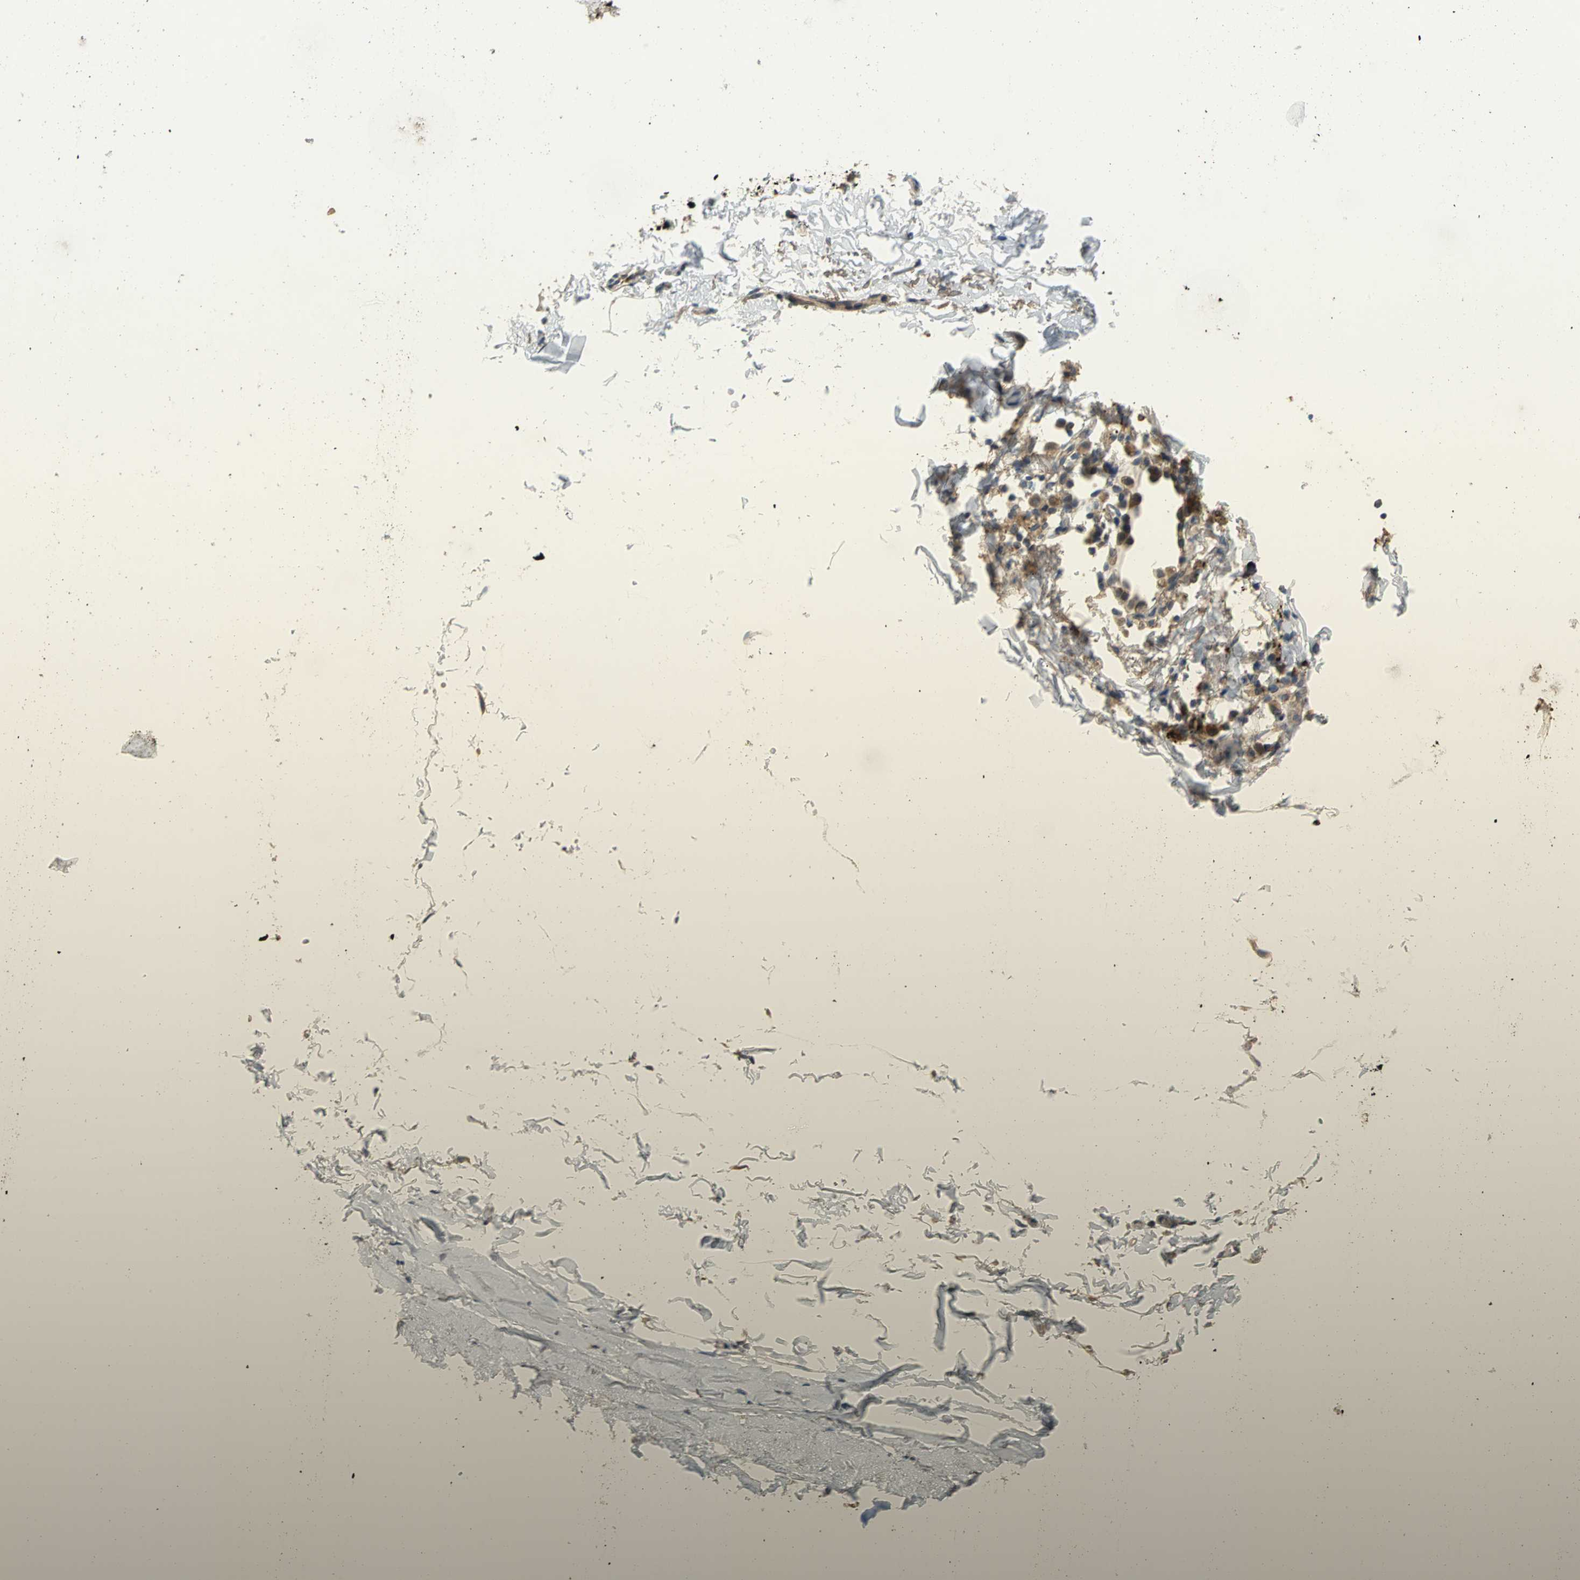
{"staining": {"intensity": "negative", "quantity": "none", "location": "none"}, "tissue": "adipose tissue", "cell_type": "Adipocytes", "image_type": "normal", "snomed": [{"axis": "morphology", "description": "Normal tissue, NOS"}, {"axis": "topography", "description": "Cartilage tissue"}, {"axis": "topography", "description": "Bronchus"}], "caption": "High power microscopy photomicrograph of an immunohistochemistry (IHC) photomicrograph of normal adipose tissue, revealing no significant staining in adipocytes. The staining is performed using DAB (3,3'-diaminobenzidine) brown chromogen with nuclei counter-stained in using hematoxylin.", "gene": "TRAK1", "patient": {"sex": "female", "age": 73}}